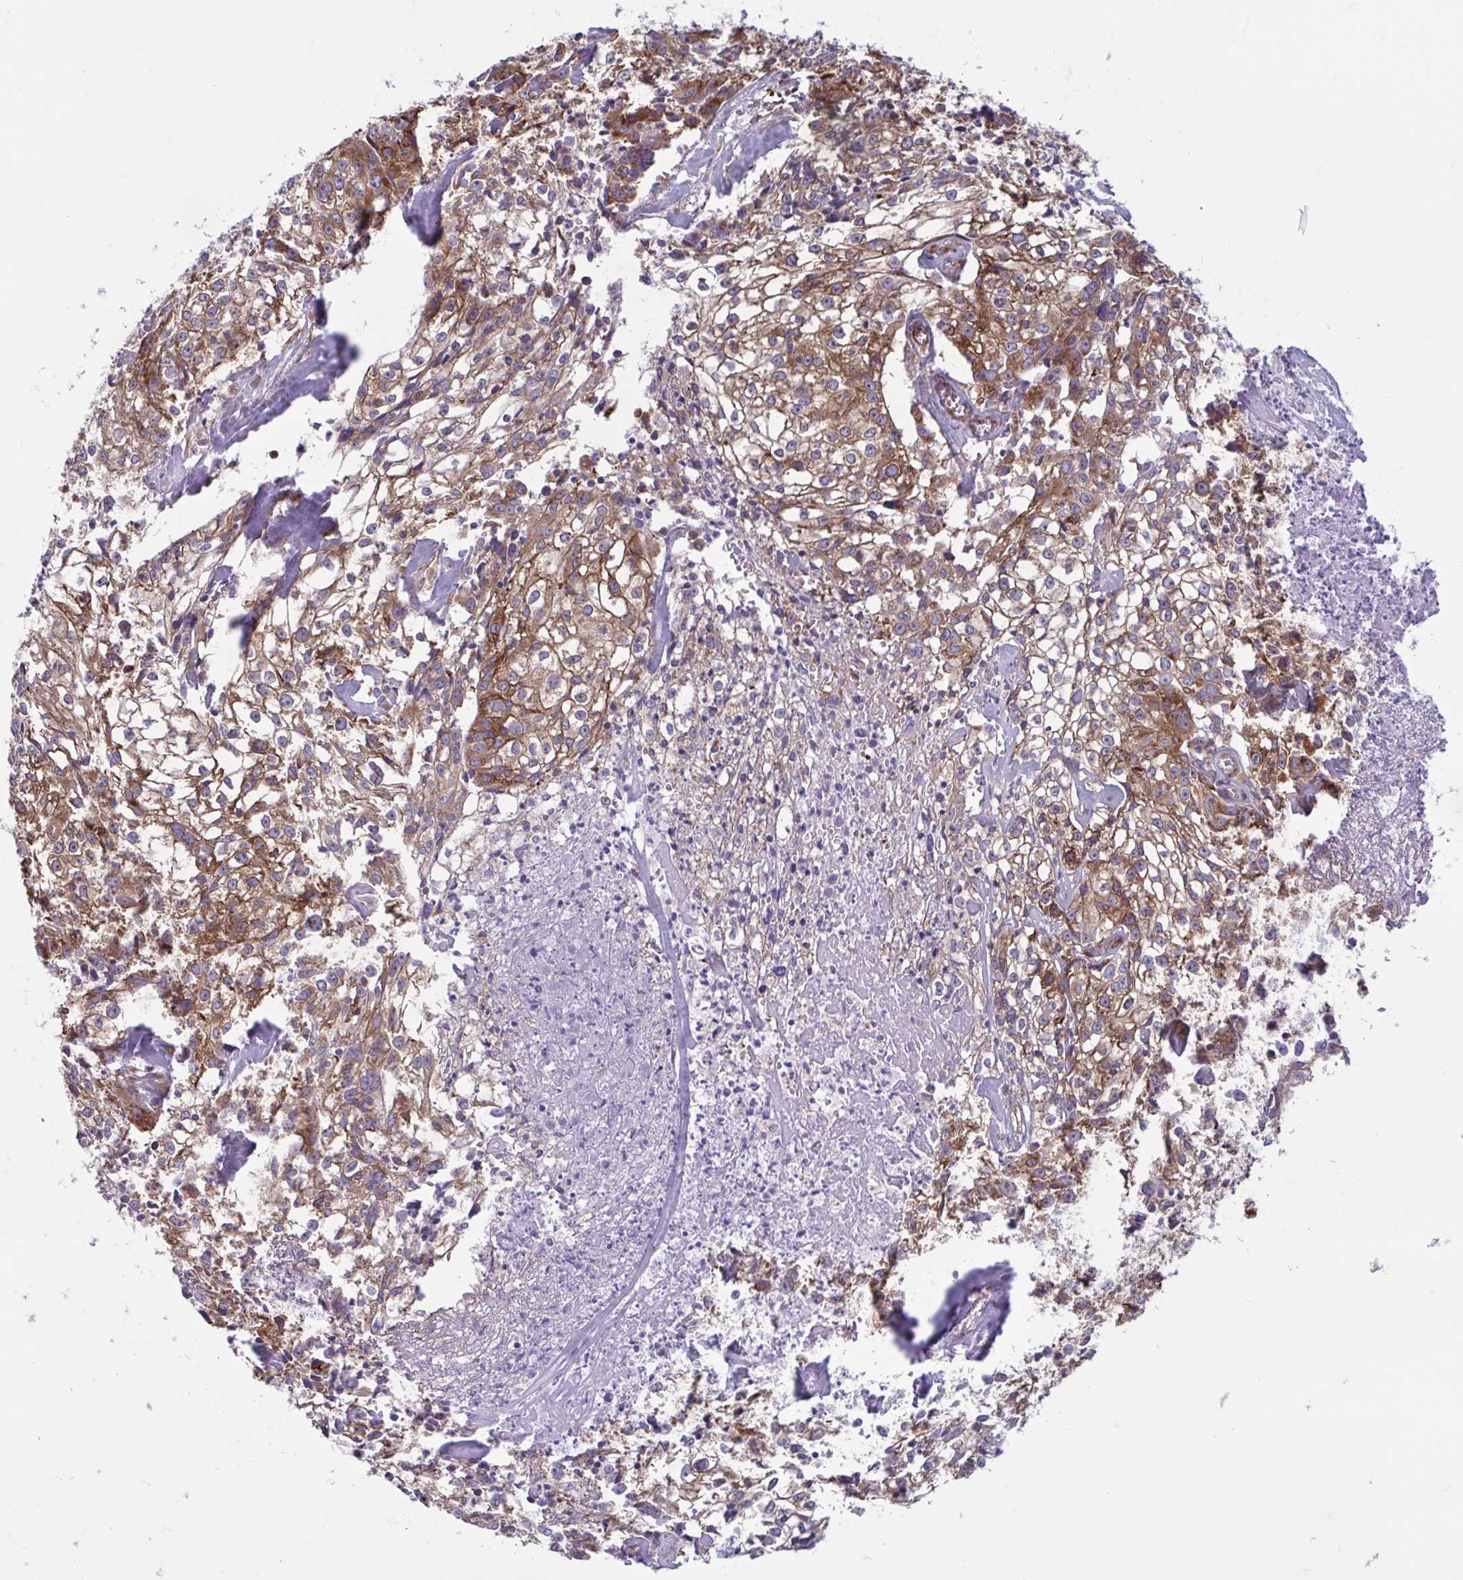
{"staining": {"intensity": "moderate", "quantity": ">75%", "location": "cytoplasmic/membranous"}, "tissue": "cervical cancer", "cell_type": "Tumor cells", "image_type": "cancer", "snomed": [{"axis": "morphology", "description": "Squamous cell carcinoma, NOS"}, {"axis": "topography", "description": "Cervix"}], "caption": "A medium amount of moderate cytoplasmic/membranous positivity is present in approximately >75% of tumor cells in cervical squamous cell carcinoma tissue.", "gene": "RPS16", "patient": {"sex": "female", "age": 85}}